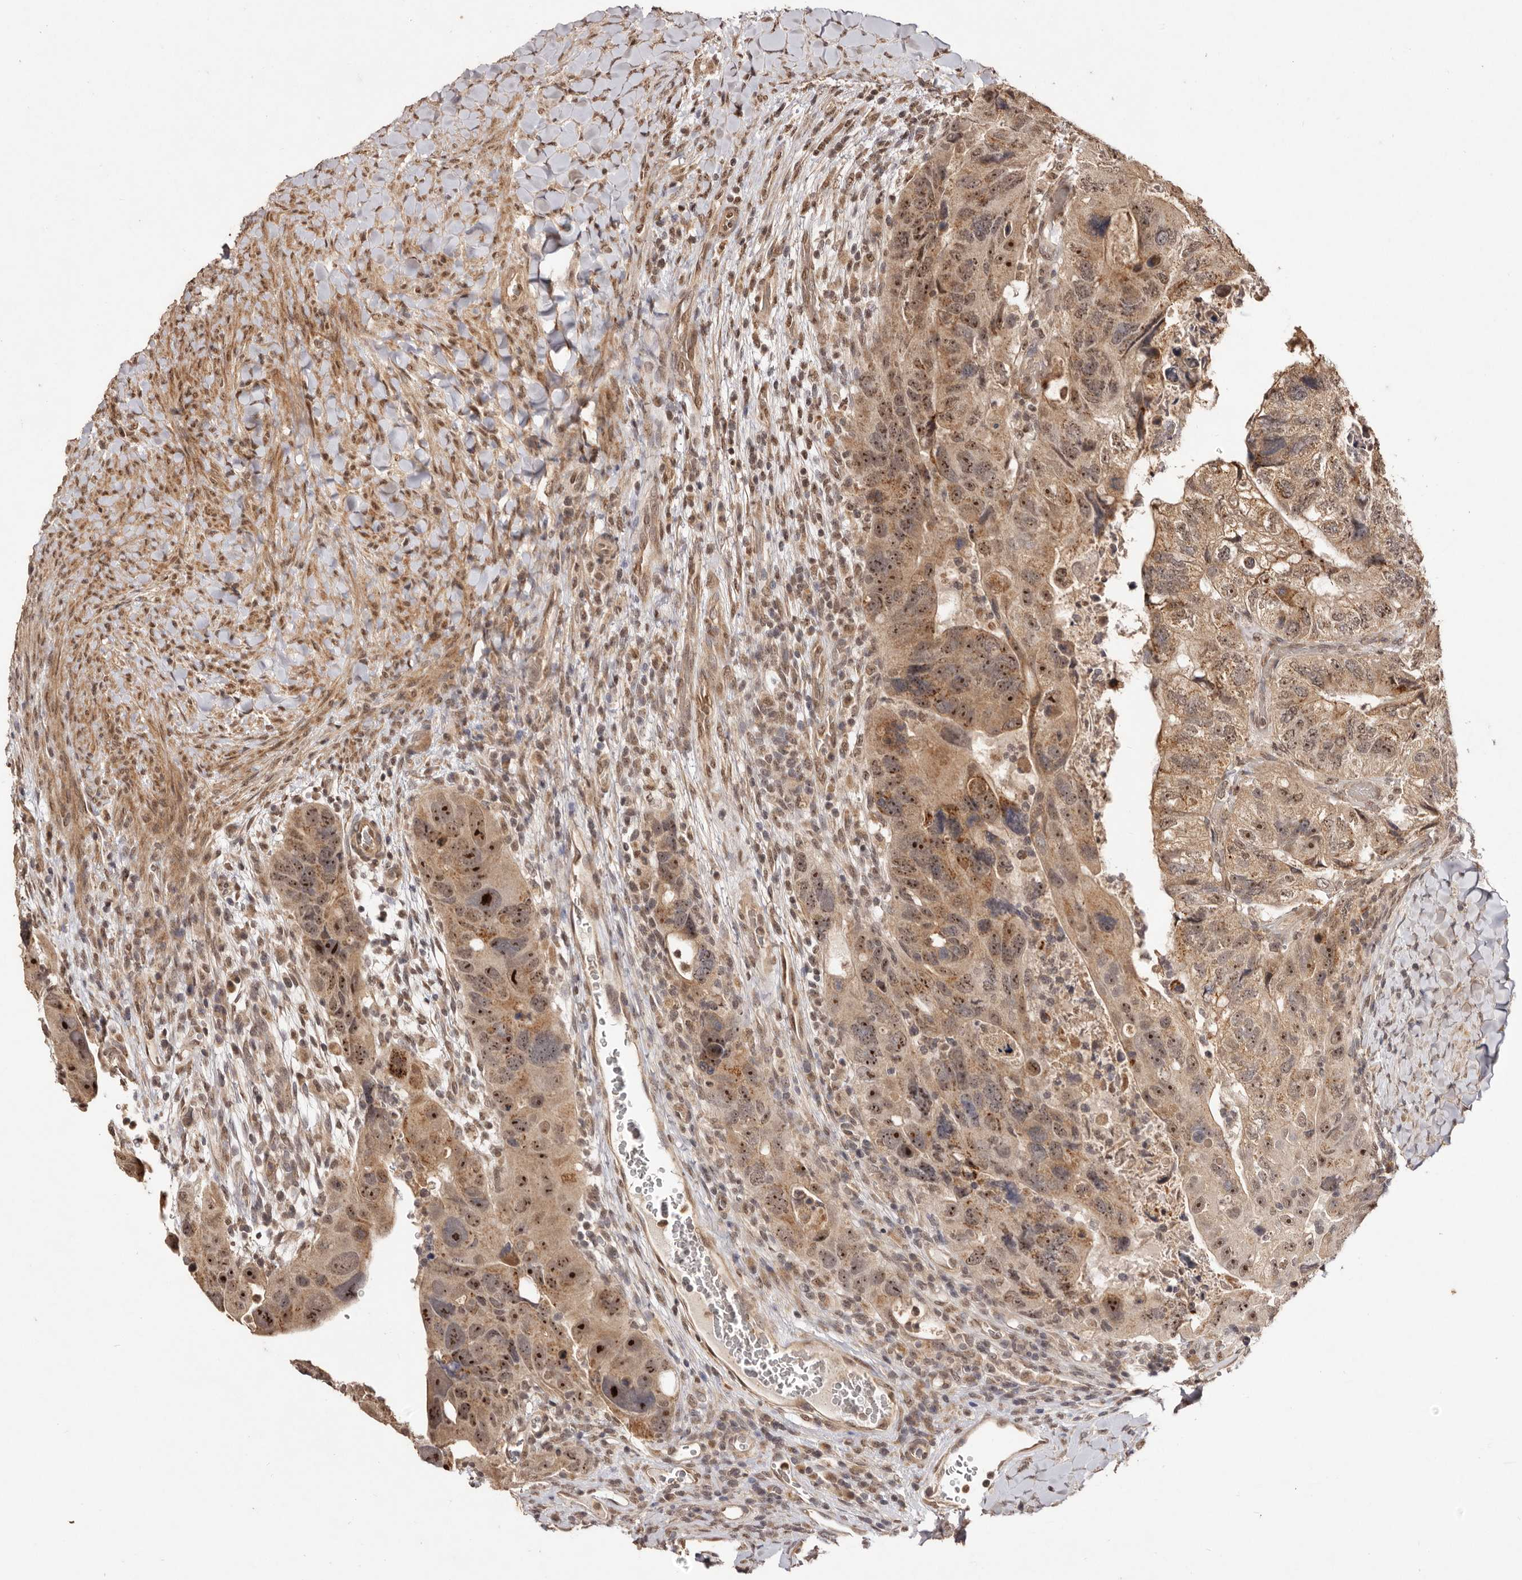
{"staining": {"intensity": "strong", "quantity": "25%-75%", "location": "cytoplasmic/membranous,nuclear"}, "tissue": "colorectal cancer", "cell_type": "Tumor cells", "image_type": "cancer", "snomed": [{"axis": "morphology", "description": "Adenocarcinoma, NOS"}, {"axis": "topography", "description": "Rectum"}], "caption": "Colorectal cancer tissue reveals strong cytoplasmic/membranous and nuclear positivity in about 25%-75% of tumor cells, visualized by immunohistochemistry. (Stains: DAB (3,3'-diaminobenzidine) in brown, nuclei in blue, Microscopy: brightfield microscopy at high magnification).", "gene": "NOTCH1", "patient": {"sex": "male", "age": 59}}